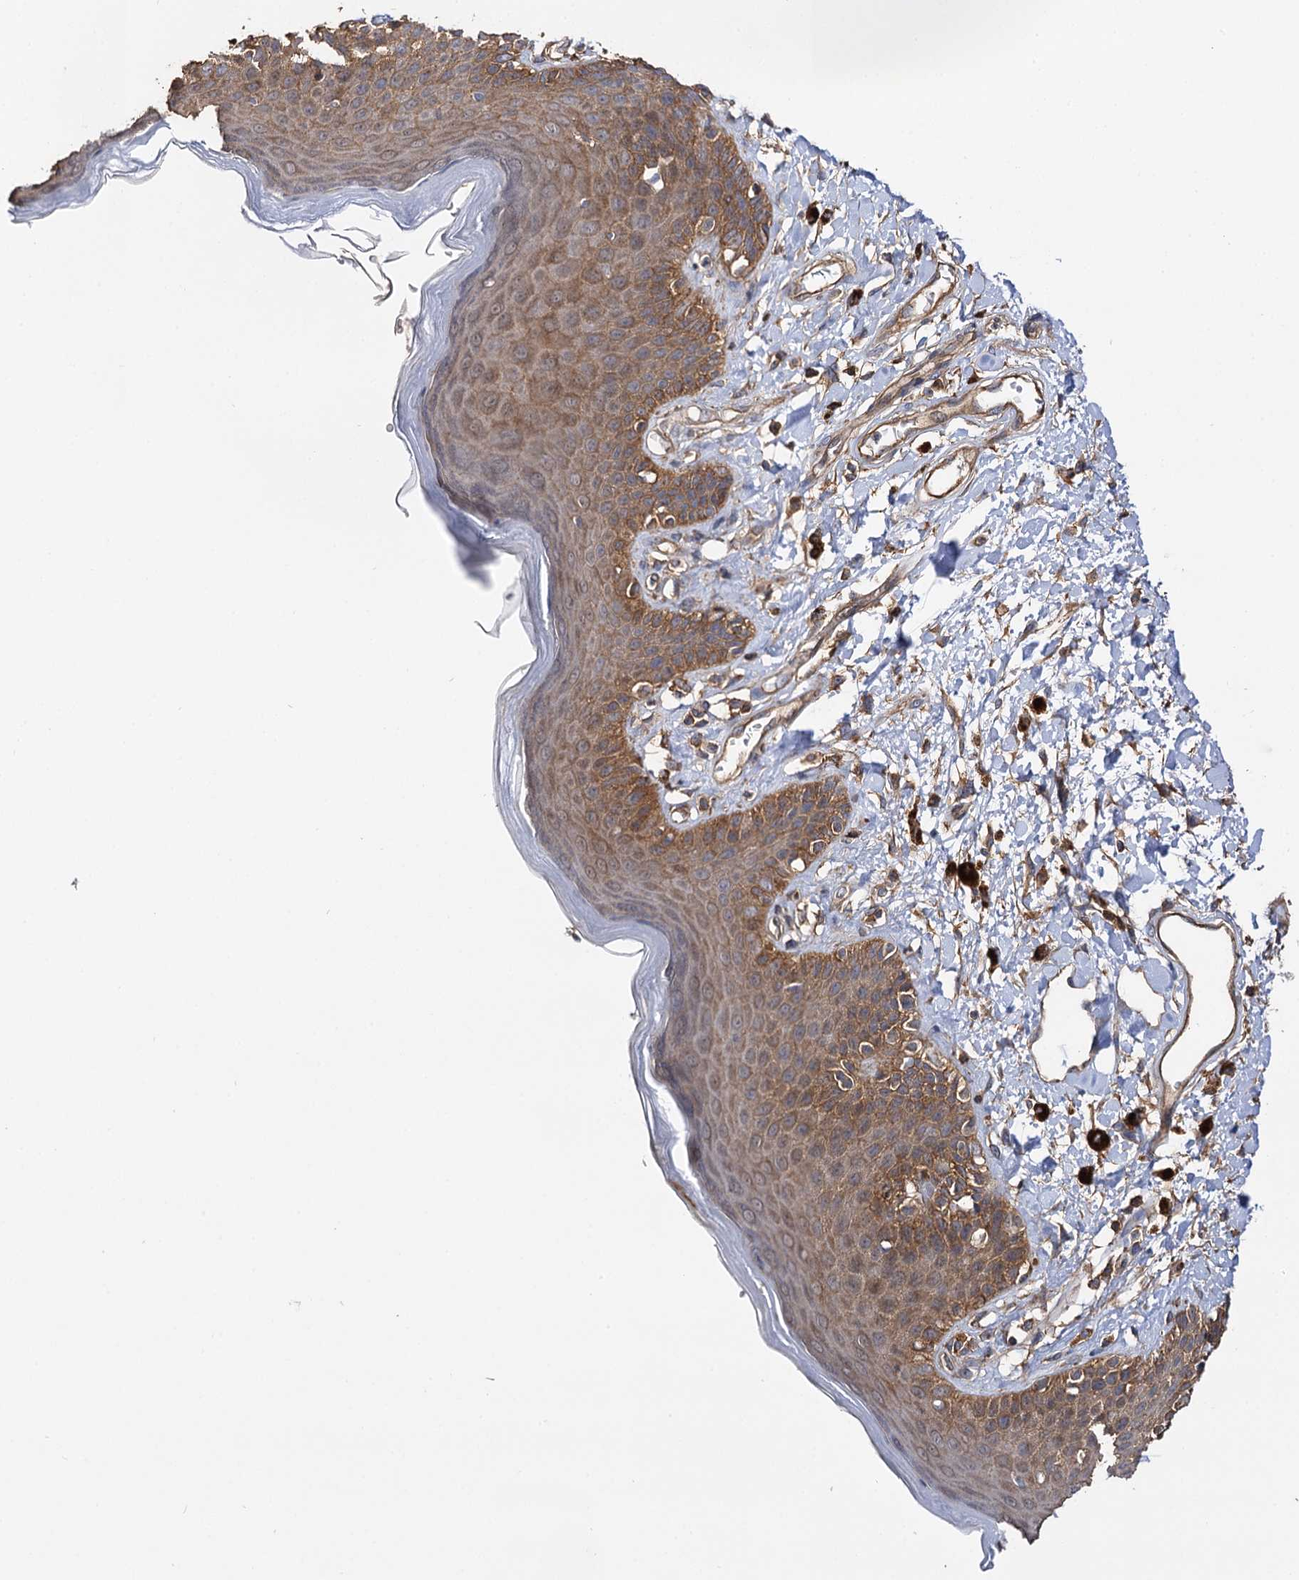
{"staining": {"intensity": "moderate", "quantity": ">75%", "location": "cytoplasmic/membranous"}, "tissue": "skin", "cell_type": "Epidermal cells", "image_type": "normal", "snomed": [{"axis": "morphology", "description": "Normal tissue, NOS"}, {"axis": "topography", "description": "Anal"}], "caption": "Moderate cytoplasmic/membranous protein staining is appreciated in approximately >75% of epidermal cells in skin.", "gene": "IDI1", "patient": {"sex": "female", "age": 78}}